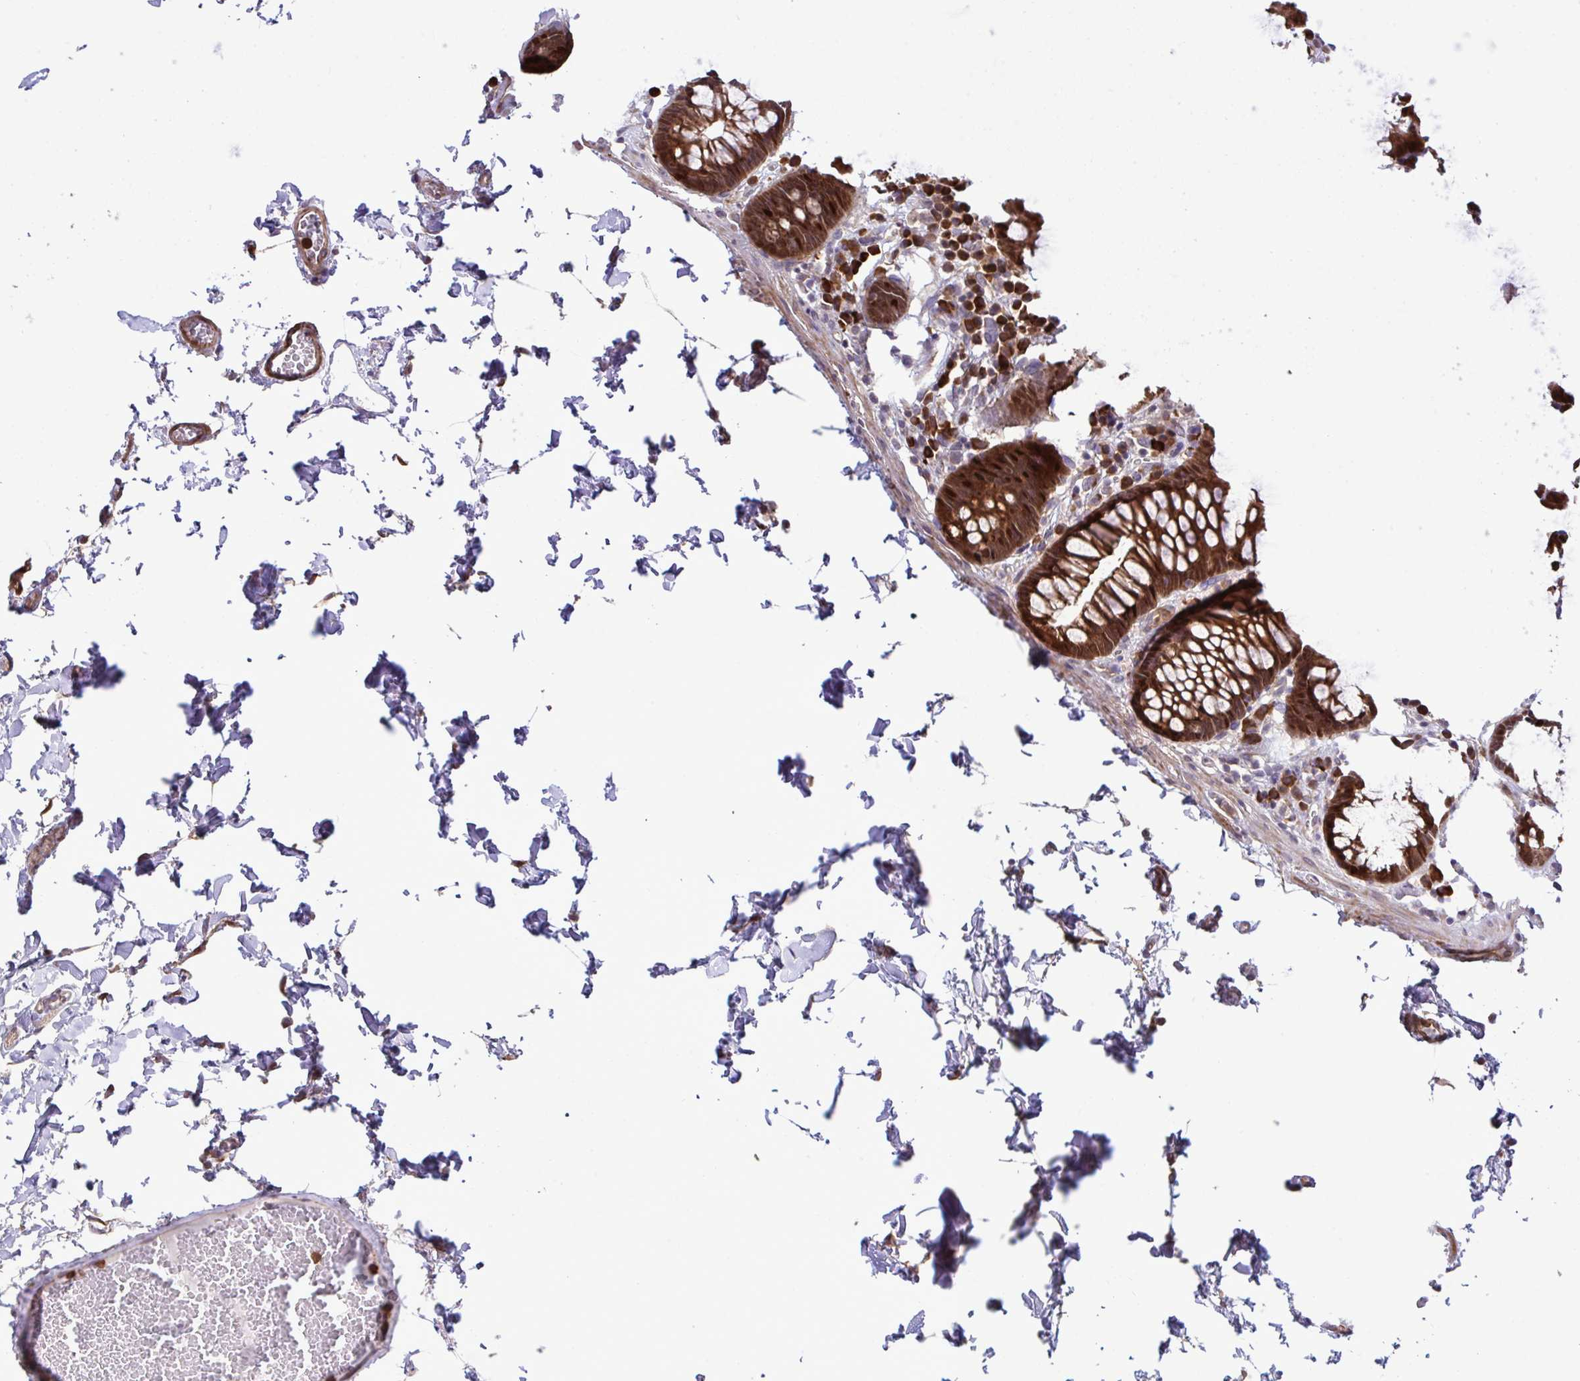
{"staining": {"intensity": "strong", "quantity": ">75%", "location": "cytoplasmic/membranous"}, "tissue": "colon", "cell_type": "Endothelial cells", "image_type": "normal", "snomed": [{"axis": "morphology", "description": "Normal tissue, NOS"}, {"axis": "topography", "description": "Colon"}, {"axis": "topography", "description": "Peripheral nerve tissue"}], "caption": "Endothelial cells demonstrate strong cytoplasmic/membranous positivity in about >75% of cells in unremarkable colon.", "gene": "CMPK1", "patient": {"sex": "male", "age": 84}}